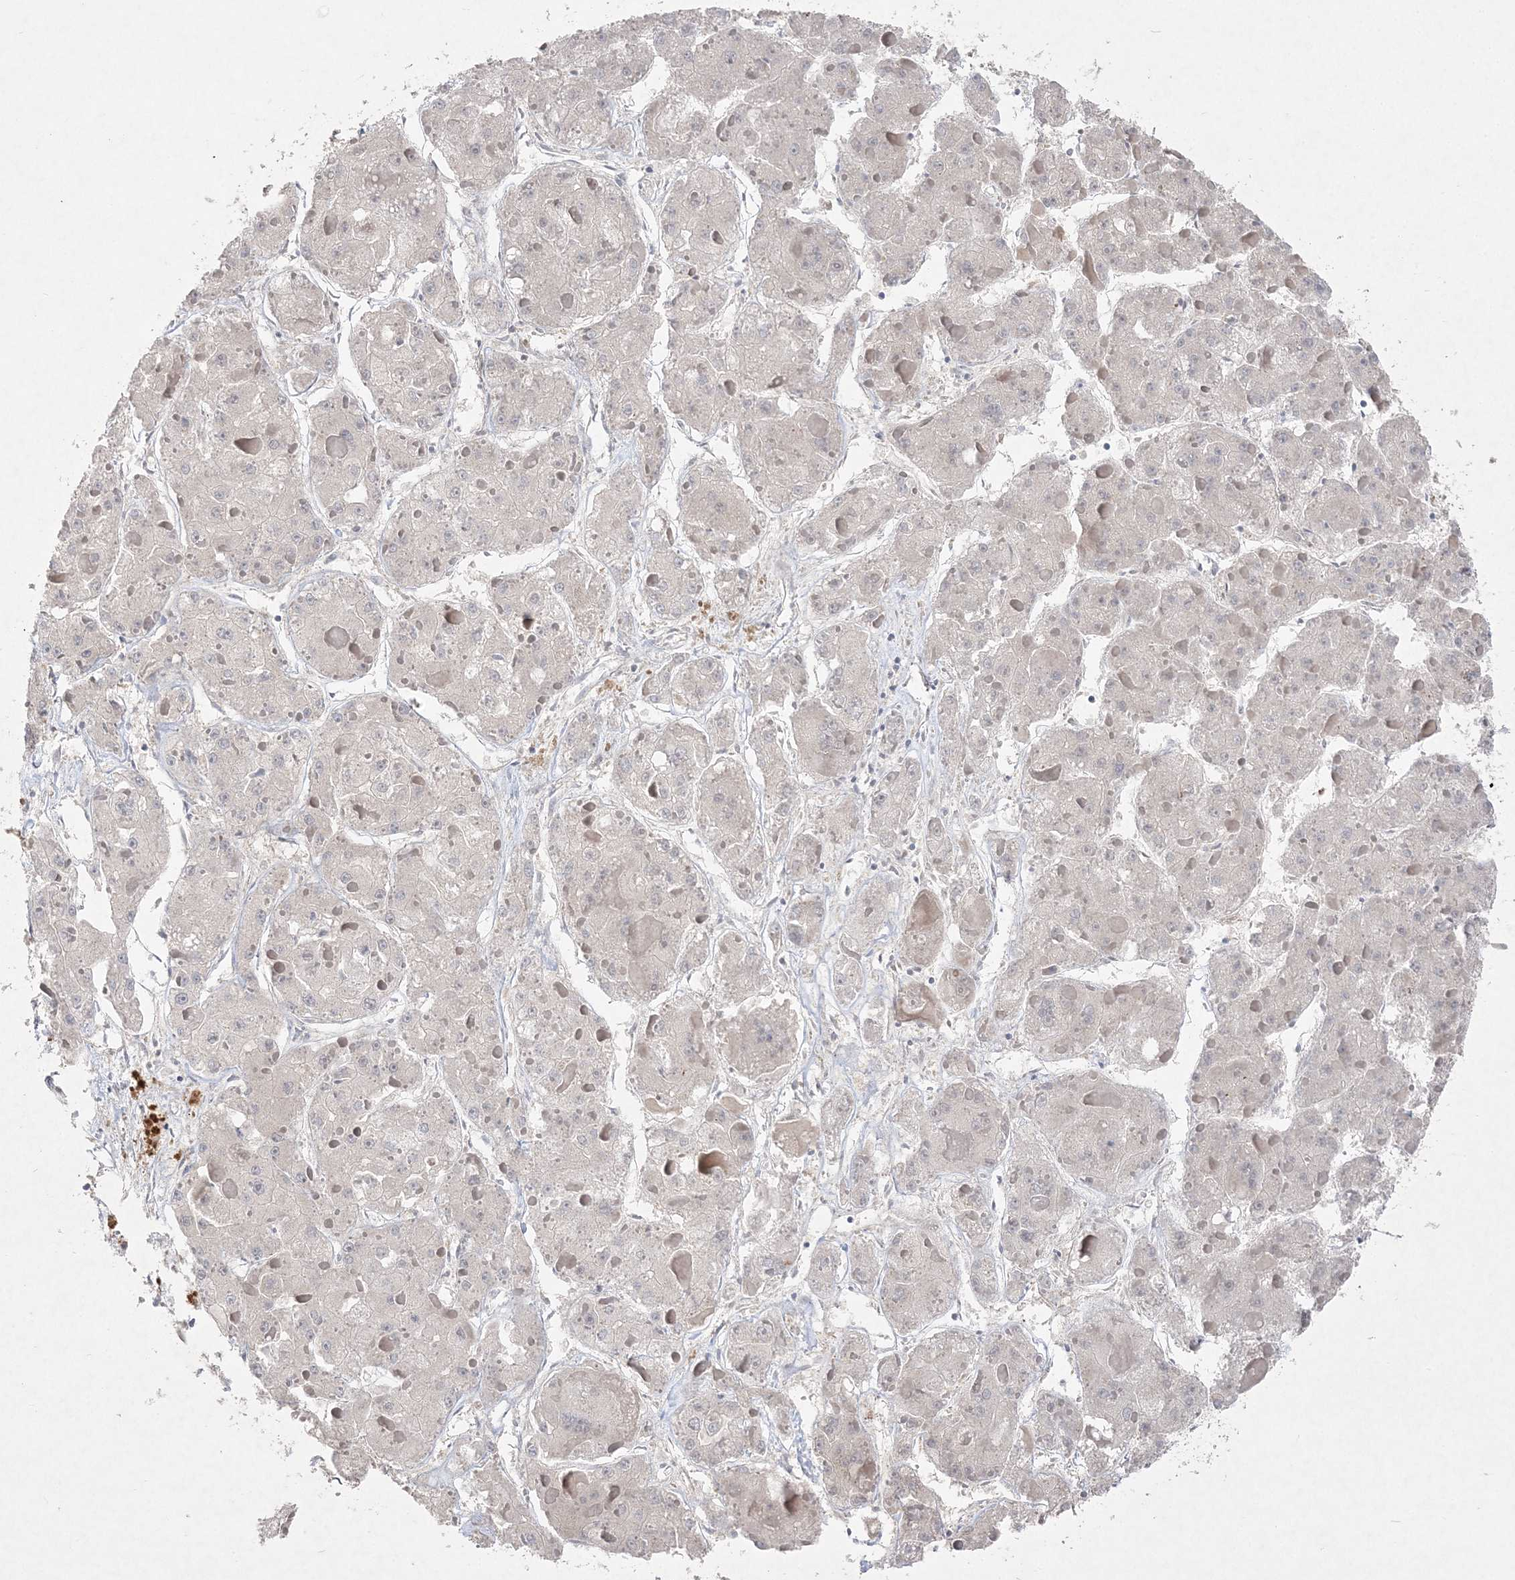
{"staining": {"intensity": "negative", "quantity": "none", "location": "none"}, "tissue": "liver cancer", "cell_type": "Tumor cells", "image_type": "cancer", "snomed": [{"axis": "morphology", "description": "Carcinoma, Hepatocellular, NOS"}, {"axis": "topography", "description": "Liver"}], "caption": "IHC micrograph of human liver cancer stained for a protein (brown), which displays no staining in tumor cells.", "gene": "CLNK", "patient": {"sex": "female", "age": 73}}